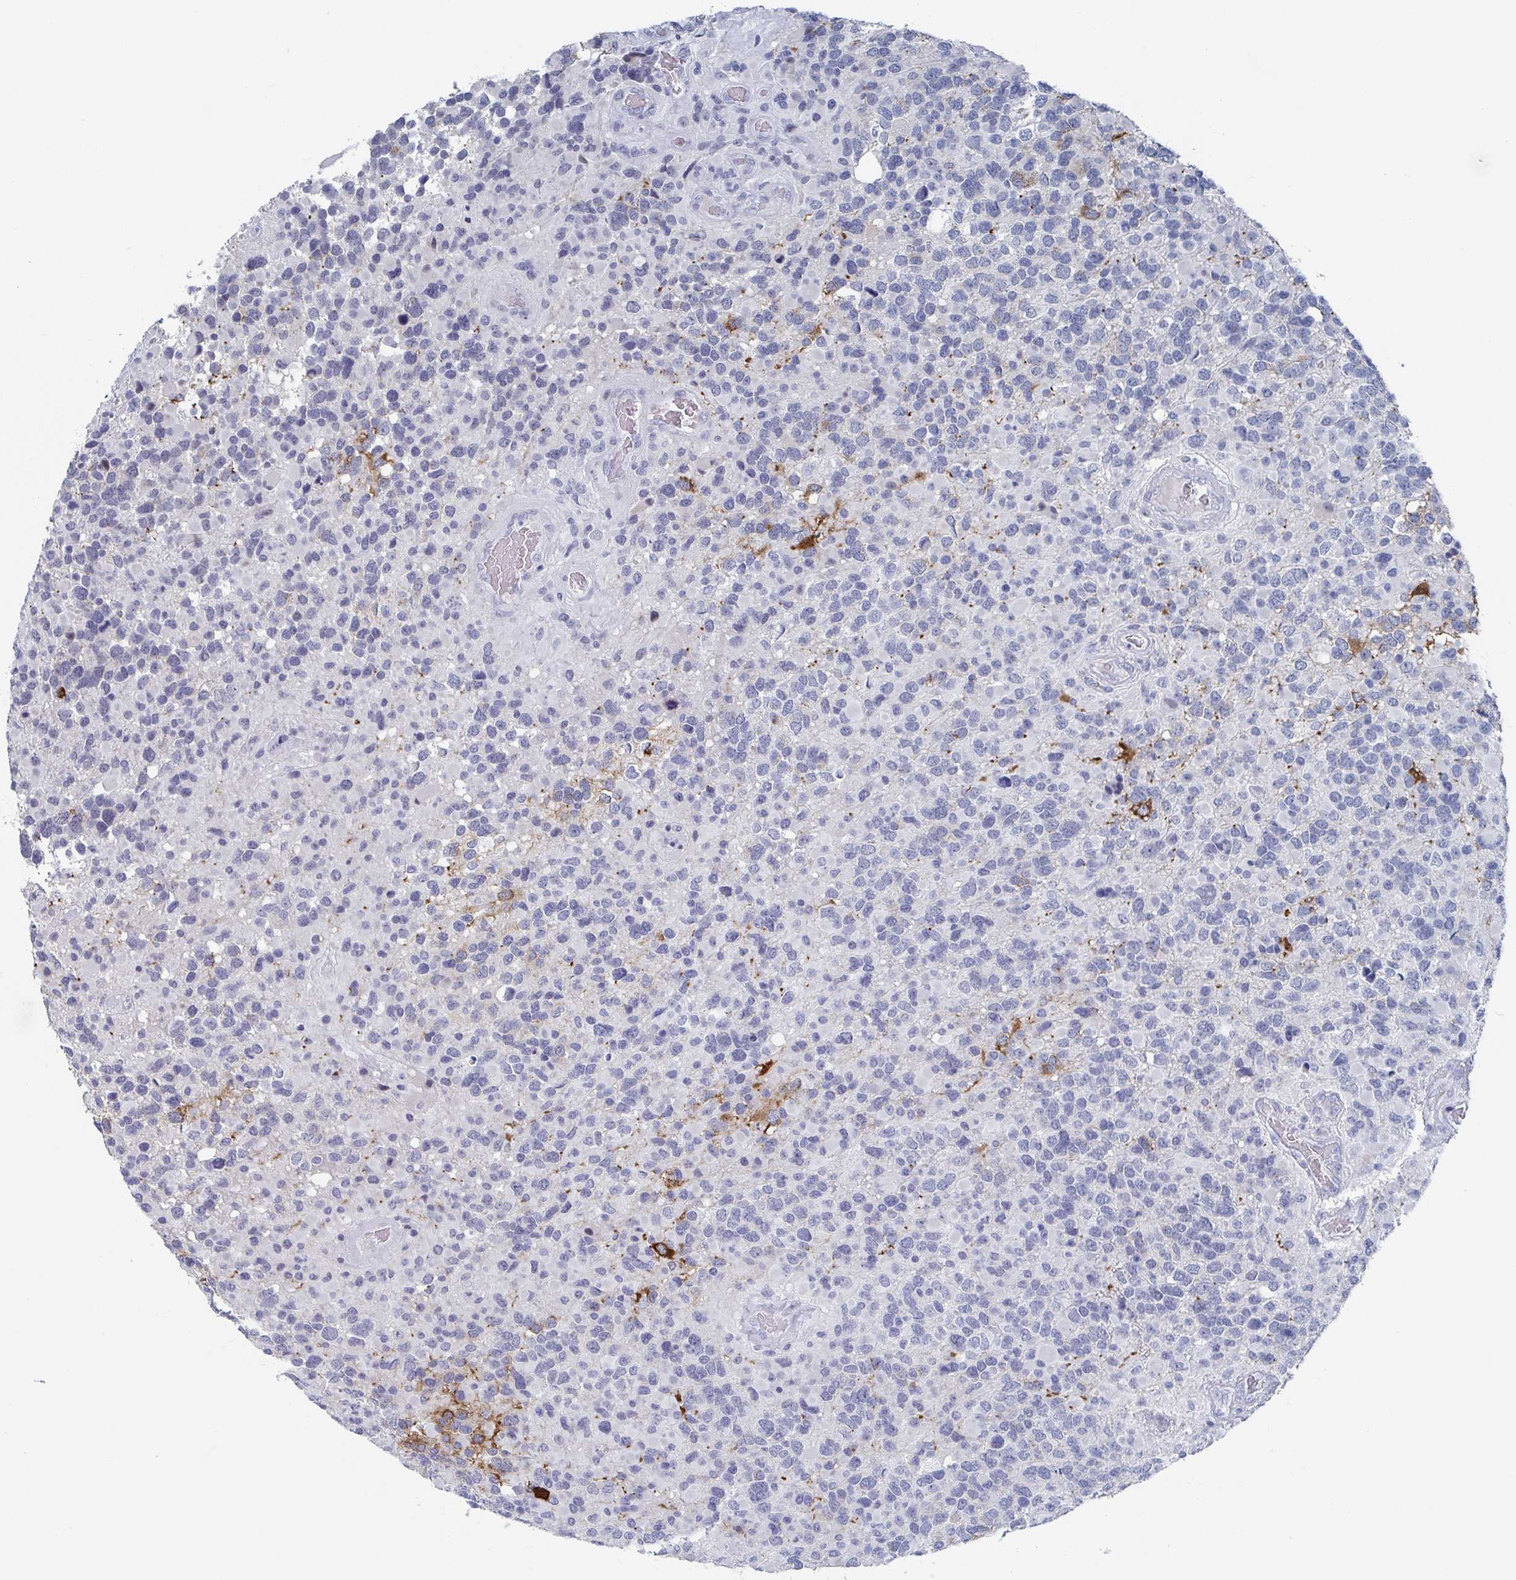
{"staining": {"intensity": "weak", "quantity": "<25%", "location": "cytoplasmic/membranous"}, "tissue": "glioma", "cell_type": "Tumor cells", "image_type": "cancer", "snomed": [{"axis": "morphology", "description": "Glioma, malignant, High grade"}, {"axis": "topography", "description": "Brain"}], "caption": "IHC micrograph of glioma stained for a protein (brown), which demonstrates no positivity in tumor cells.", "gene": "CAMKV", "patient": {"sex": "female", "age": 40}}